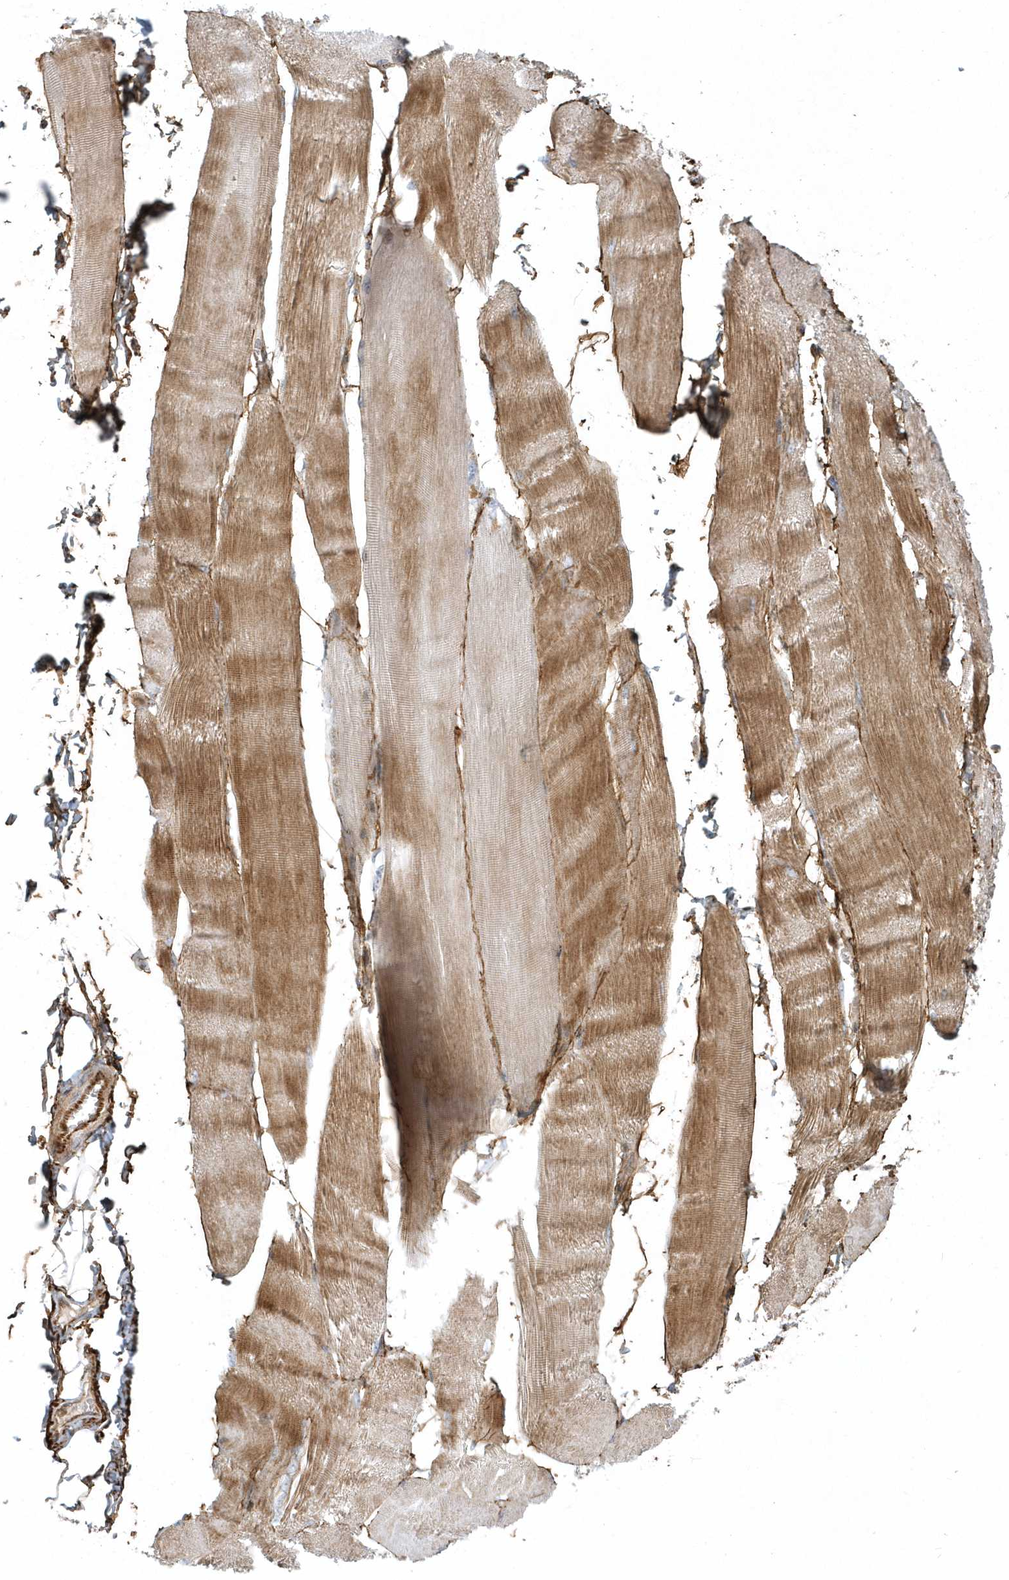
{"staining": {"intensity": "moderate", "quantity": ">75%", "location": "cytoplasmic/membranous"}, "tissue": "skeletal muscle", "cell_type": "Myocytes", "image_type": "normal", "snomed": [{"axis": "morphology", "description": "Normal tissue, NOS"}, {"axis": "morphology", "description": "Basal cell carcinoma"}, {"axis": "topography", "description": "Skeletal muscle"}], "caption": "IHC staining of benign skeletal muscle, which reveals medium levels of moderate cytoplasmic/membranous staining in about >75% of myocytes indicating moderate cytoplasmic/membranous protein expression. The staining was performed using DAB (brown) for protein detection and nuclei were counterstained in hematoxylin (blue).", "gene": "MASP2", "patient": {"sex": "female", "age": 64}}